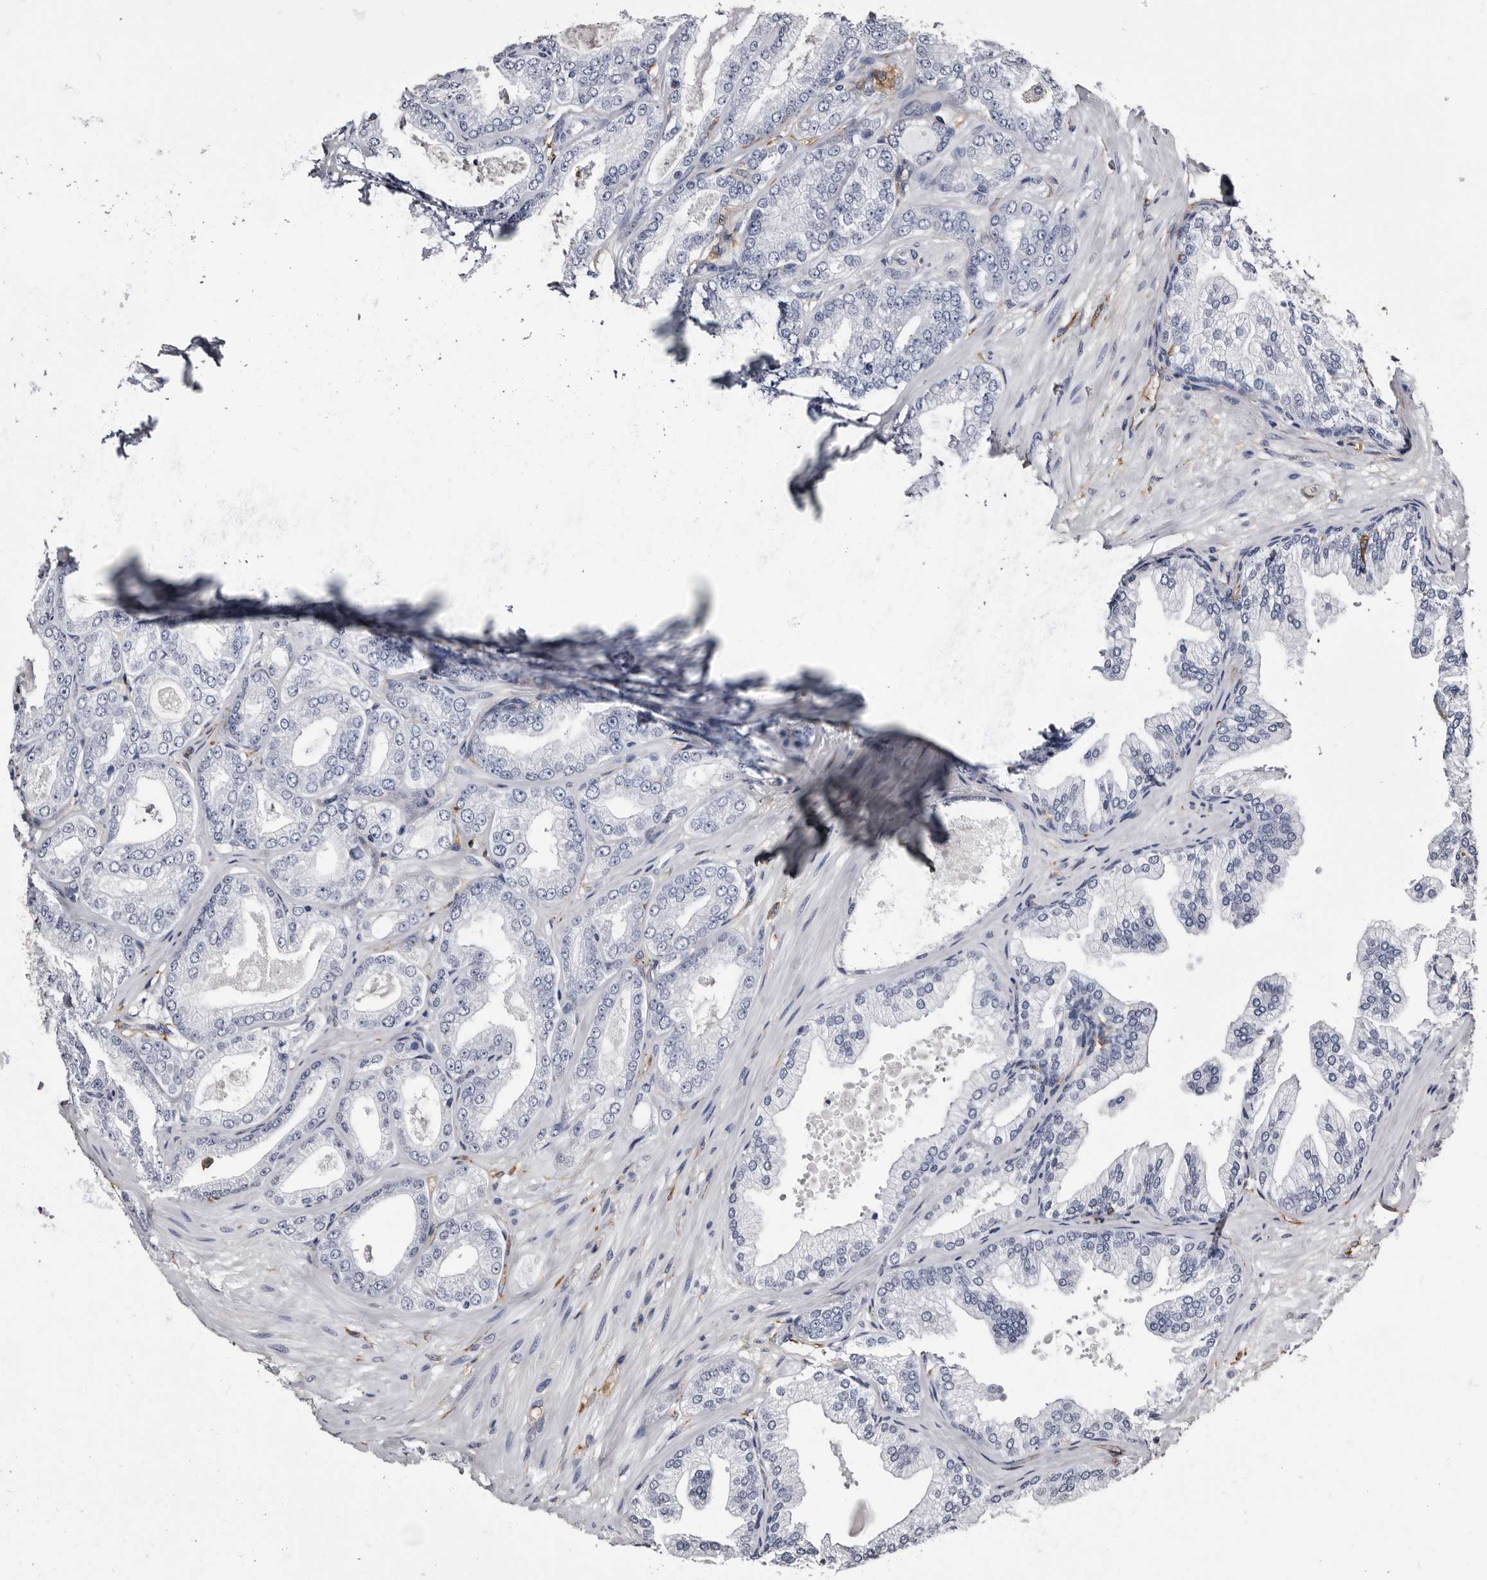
{"staining": {"intensity": "negative", "quantity": "none", "location": "none"}, "tissue": "prostate cancer", "cell_type": "Tumor cells", "image_type": "cancer", "snomed": [{"axis": "morphology", "description": "Adenocarcinoma, Low grade"}, {"axis": "topography", "description": "Prostate"}], "caption": "Prostate cancer (low-grade adenocarcinoma) stained for a protein using immunohistochemistry (IHC) exhibits no expression tumor cells.", "gene": "EPB41L3", "patient": {"sex": "male", "age": 63}}